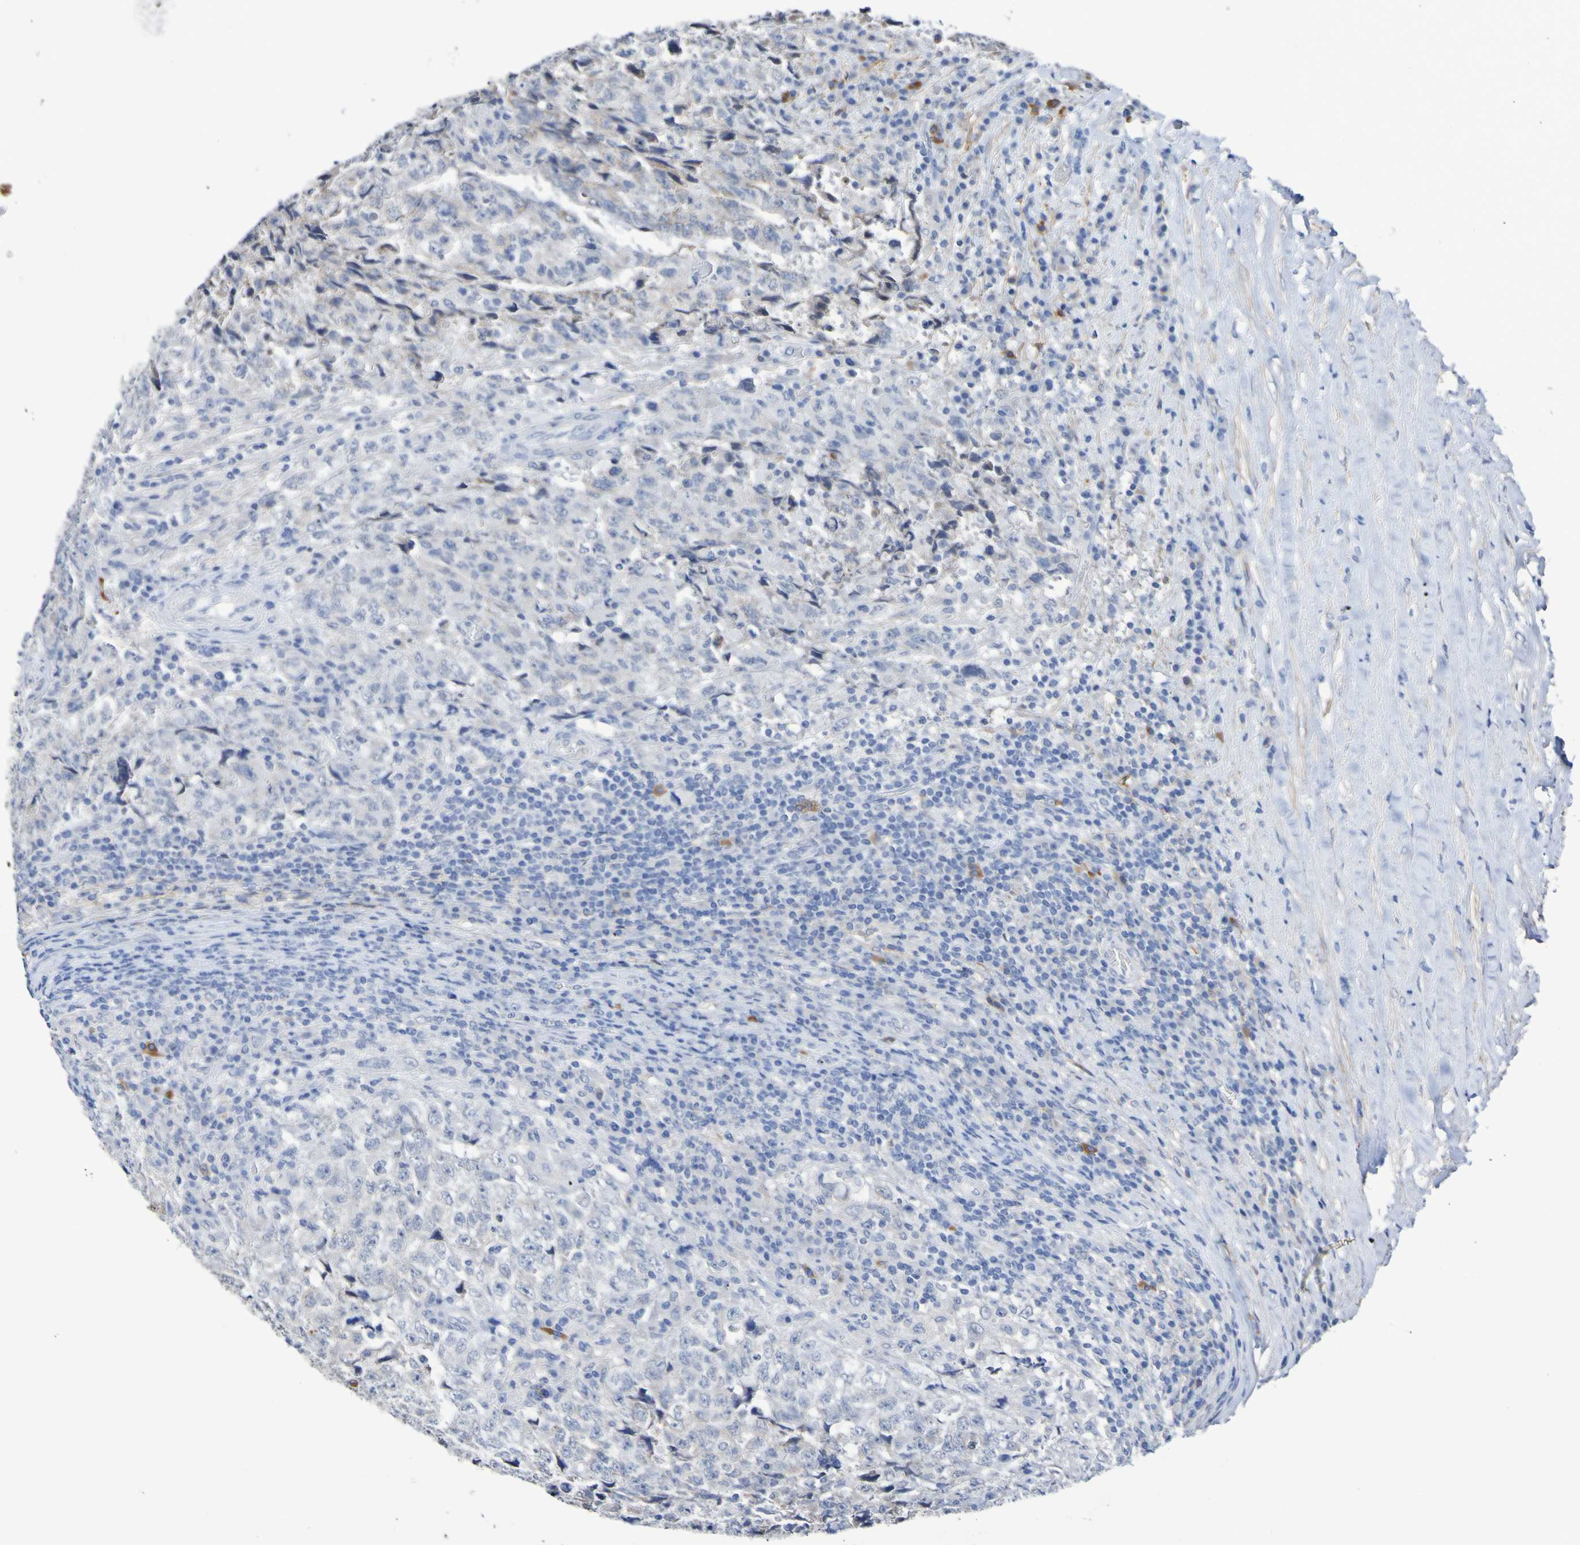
{"staining": {"intensity": "negative", "quantity": "none", "location": "none"}, "tissue": "testis cancer", "cell_type": "Tumor cells", "image_type": "cancer", "snomed": [{"axis": "morphology", "description": "Necrosis, NOS"}, {"axis": "morphology", "description": "Carcinoma, Embryonal, NOS"}, {"axis": "topography", "description": "Testis"}], "caption": "The micrograph shows no staining of tumor cells in testis cancer (embryonal carcinoma).", "gene": "SGCB", "patient": {"sex": "male", "age": 19}}